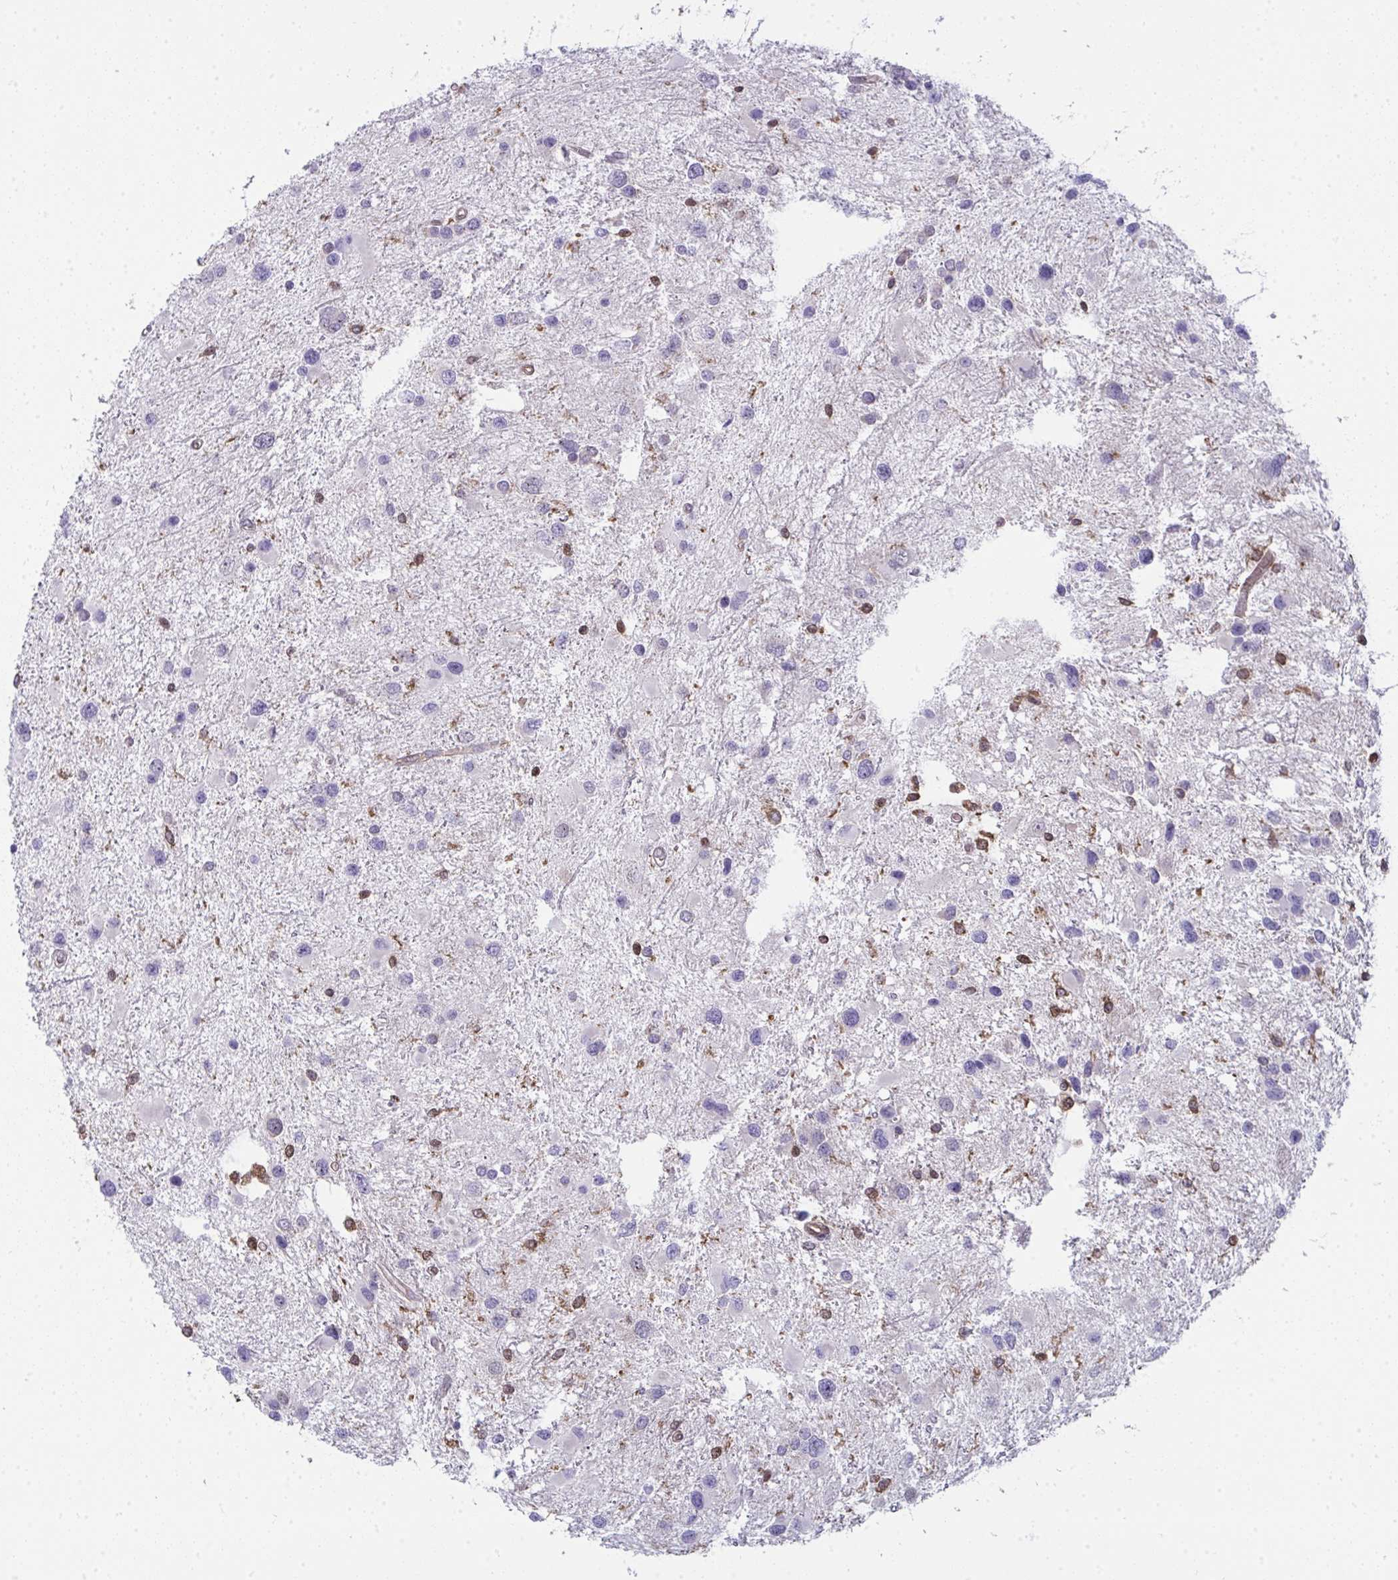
{"staining": {"intensity": "moderate", "quantity": "<25%", "location": "cytoplasmic/membranous,nuclear"}, "tissue": "glioma", "cell_type": "Tumor cells", "image_type": "cancer", "snomed": [{"axis": "morphology", "description": "Glioma, malignant, Low grade"}, {"axis": "topography", "description": "Brain"}], "caption": "The micrograph demonstrates staining of malignant glioma (low-grade), revealing moderate cytoplasmic/membranous and nuclear protein staining (brown color) within tumor cells.", "gene": "ALDH16A1", "patient": {"sex": "female", "age": 32}}